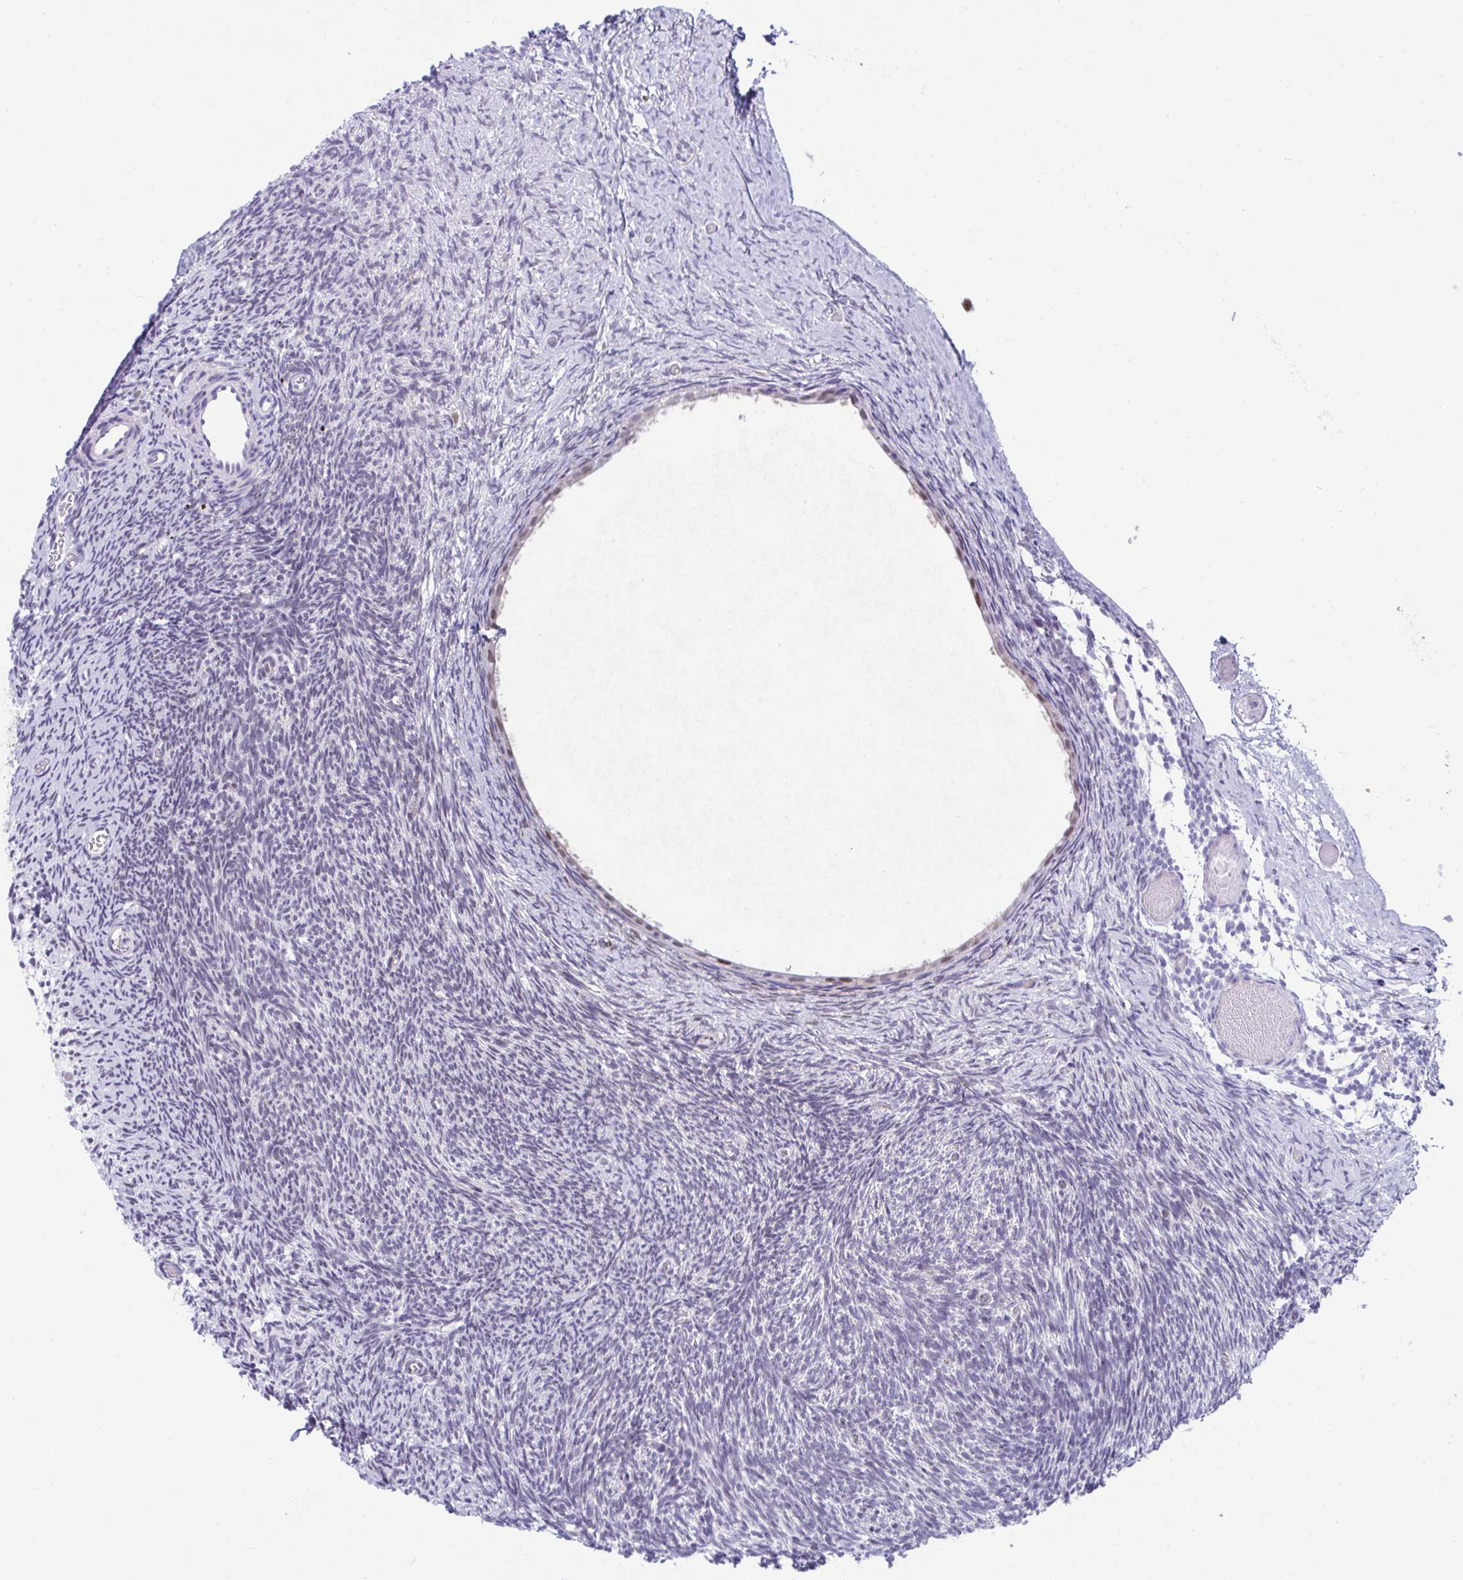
{"staining": {"intensity": "negative", "quantity": "none", "location": "none"}, "tissue": "ovary", "cell_type": "Follicle cells", "image_type": "normal", "snomed": [{"axis": "morphology", "description": "Normal tissue, NOS"}, {"axis": "topography", "description": "Ovary"}], "caption": "An image of human ovary is negative for staining in follicle cells. (Brightfield microscopy of DAB (3,3'-diaminobenzidine) immunohistochemistry at high magnification).", "gene": "SLC35C2", "patient": {"sex": "female", "age": 39}}